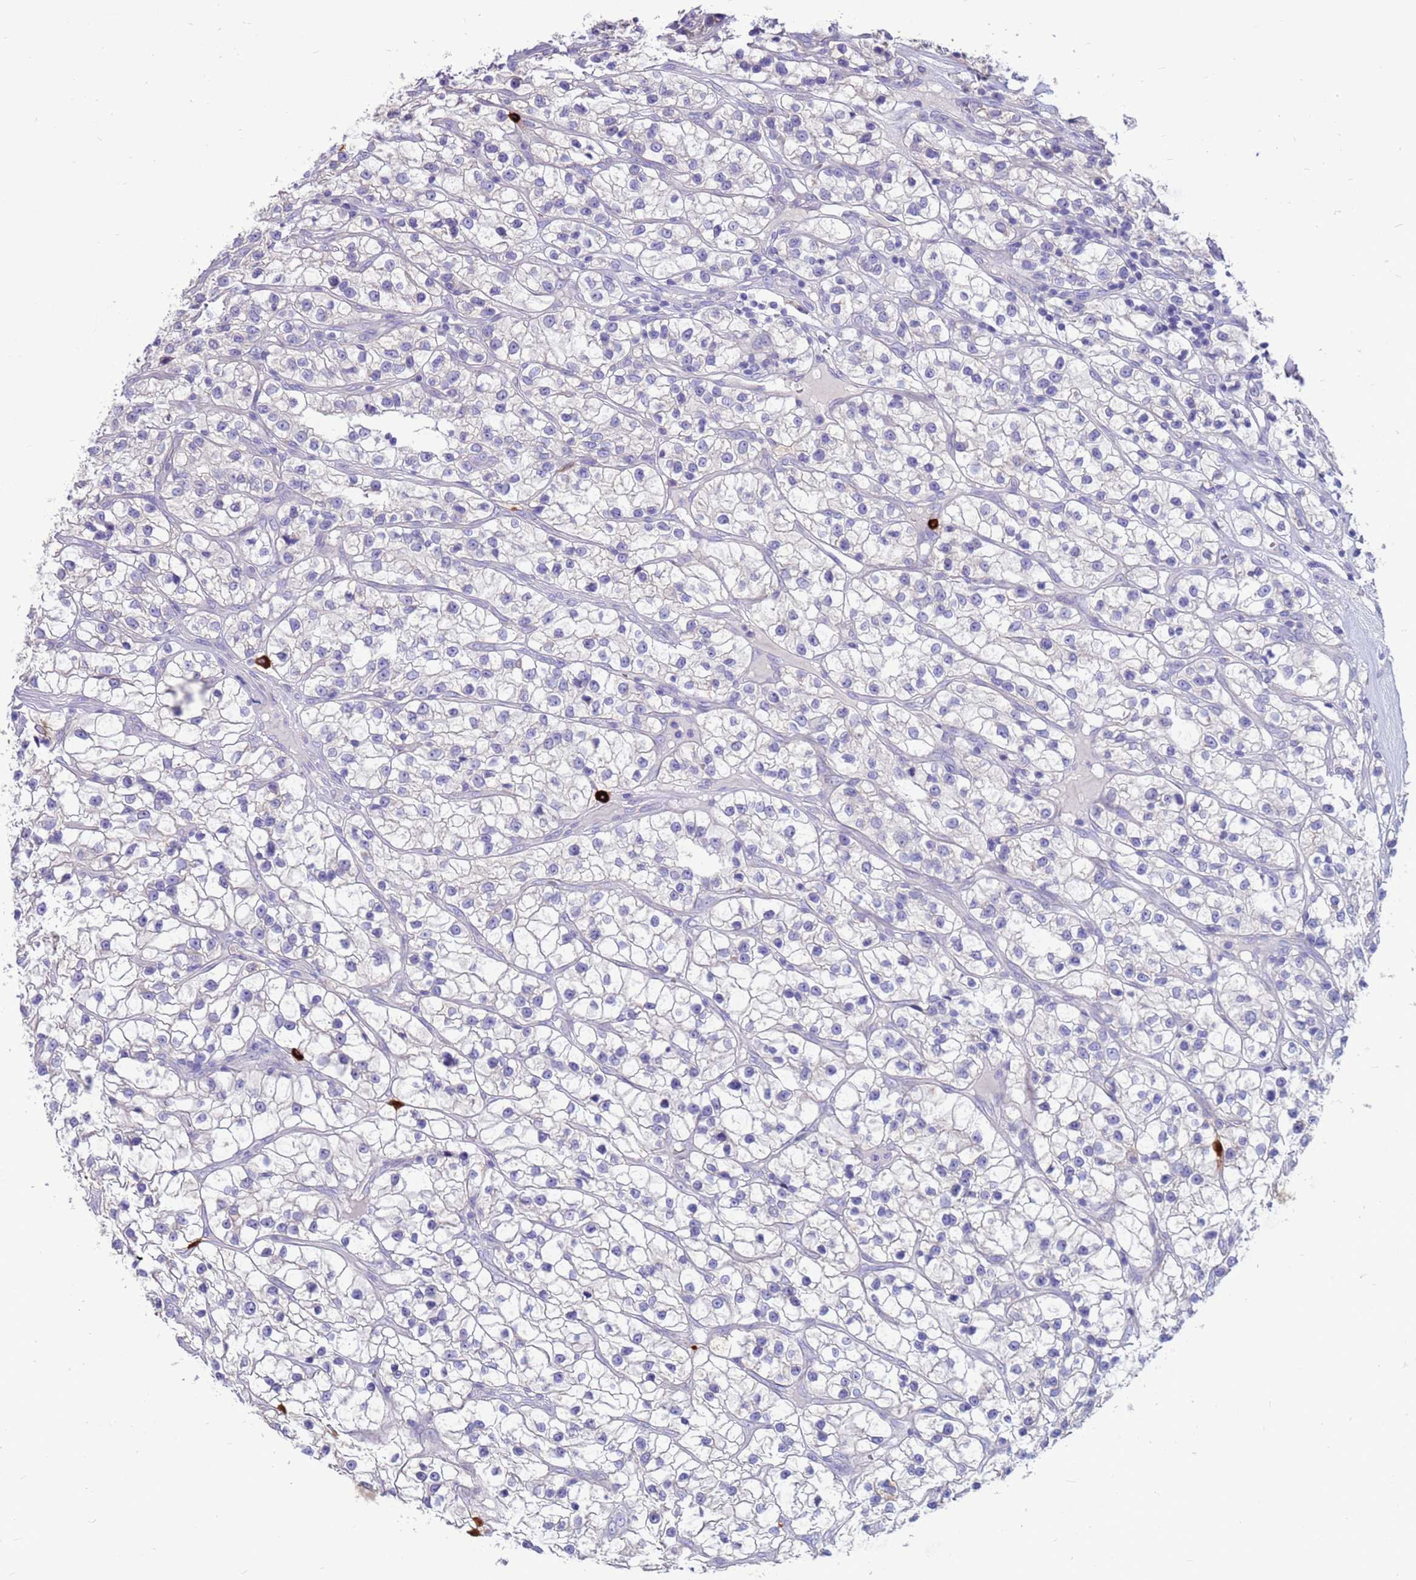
{"staining": {"intensity": "negative", "quantity": "none", "location": "none"}, "tissue": "renal cancer", "cell_type": "Tumor cells", "image_type": "cancer", "snomed": [{"axis": "morphology", "description": "Adenocarcinoma, NOS"}, {"axis": "topography", "description": "Kidney"}], "caption": "High power microscopy histopathology image of an immunohistochemistry (IHC) histopathology image of renal cancer (adenocarcinoma), revealing no significant positivity in tumor cells.", "gene": "PDE10A", "patient": {"sex": "female", "age": 57}}